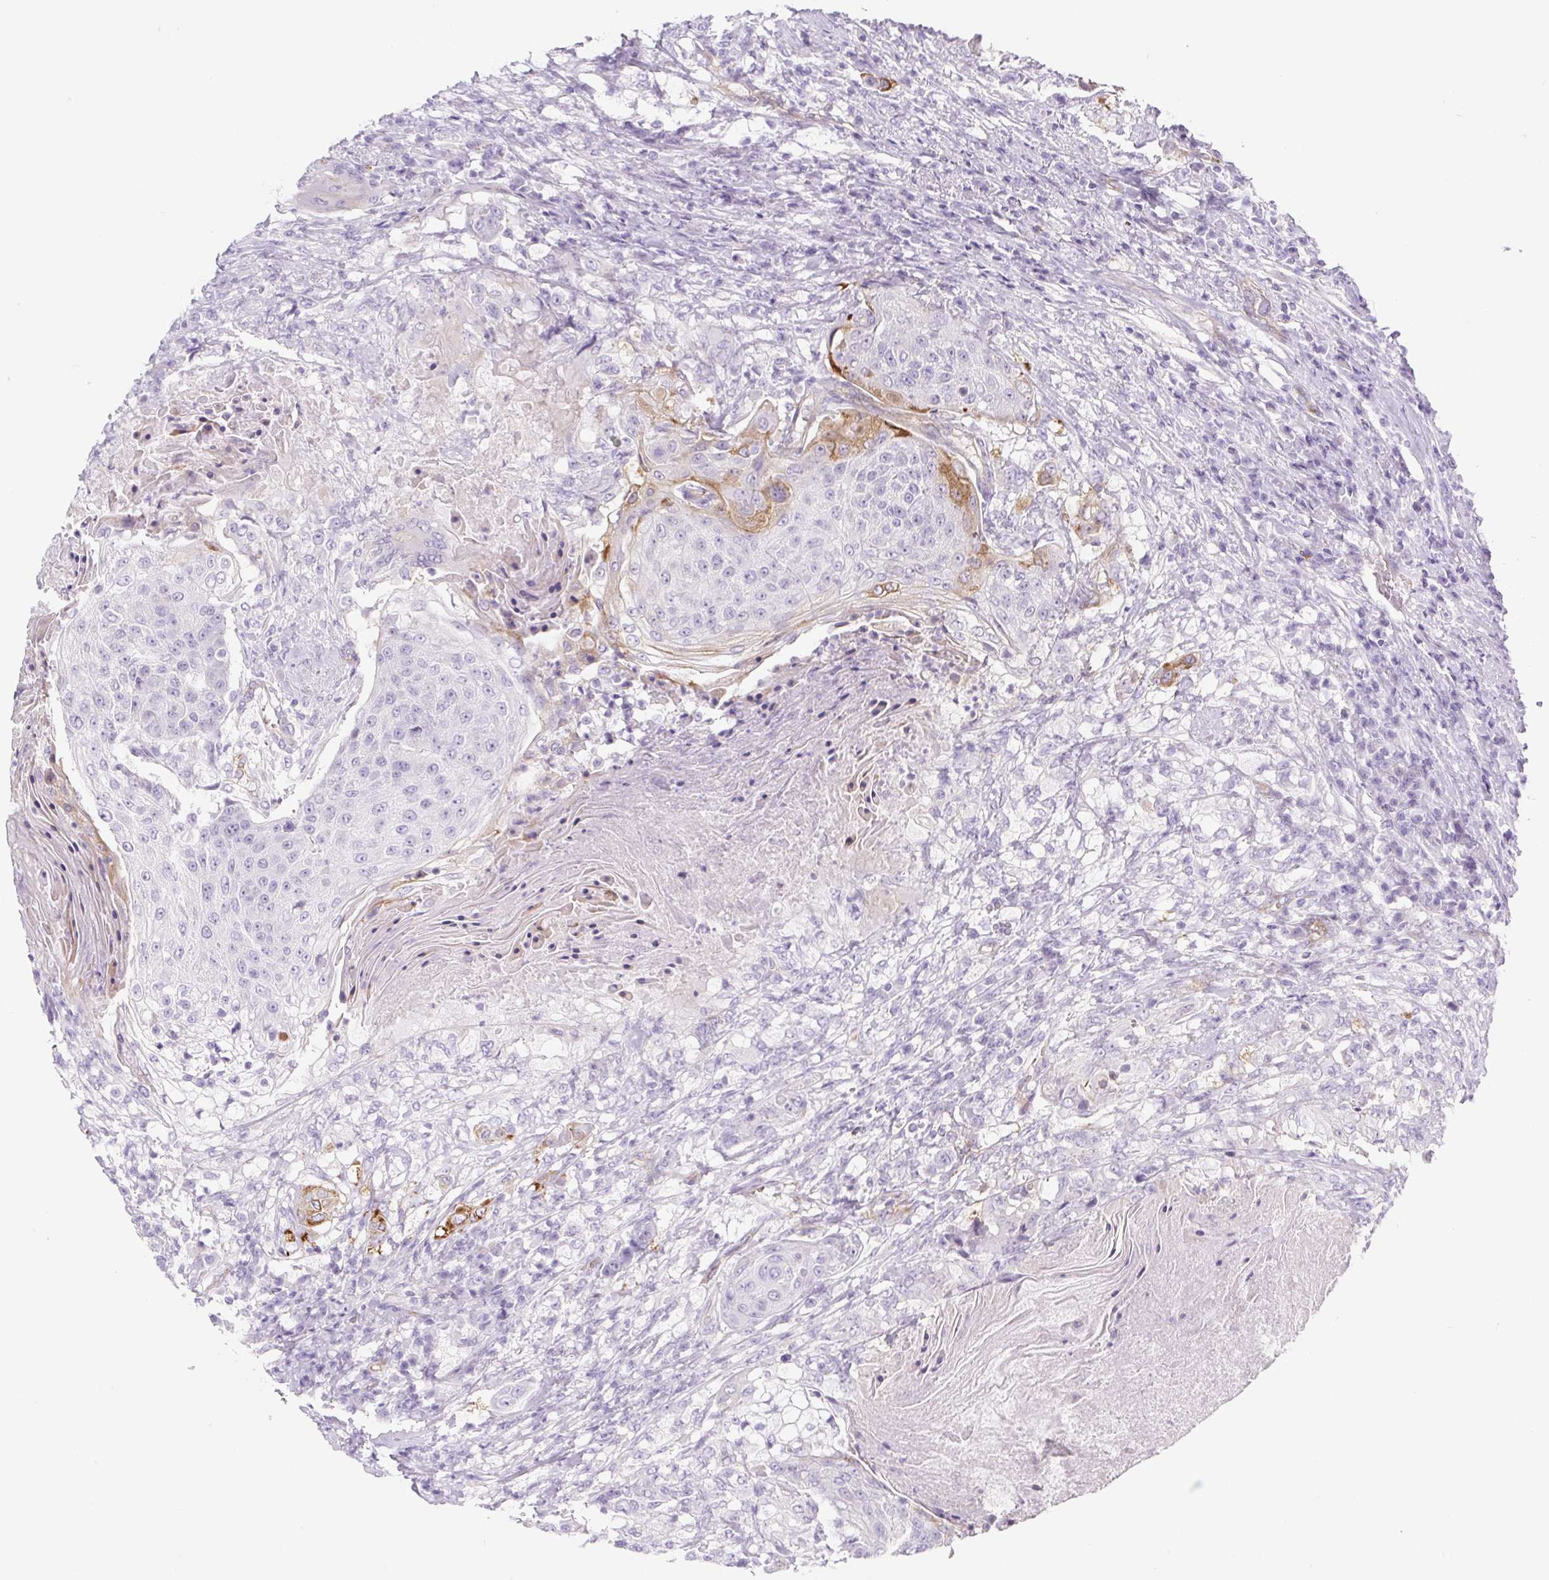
{"staining": {"intensity": "moderate", "quantity": "<25%", "location": "cytoplasmic/membranous"}, "tissue": "urothelial cancer", "cell_type": "Tumor cells", "image_type": "cancer", "snomed": [{"axis": "morphology", "description": "Urothelial carcinoma, High grade"}, {"axis": "topography", "description": "Urinary bladder"}], "caption": "The micrograph displays a brown stain indicating the presence of a protein in the cytoplasmic/membranous of tumor cells in urothelial cancer.", "gene": "BCAS1", "patient": {"sex": "female", "age": 63}}